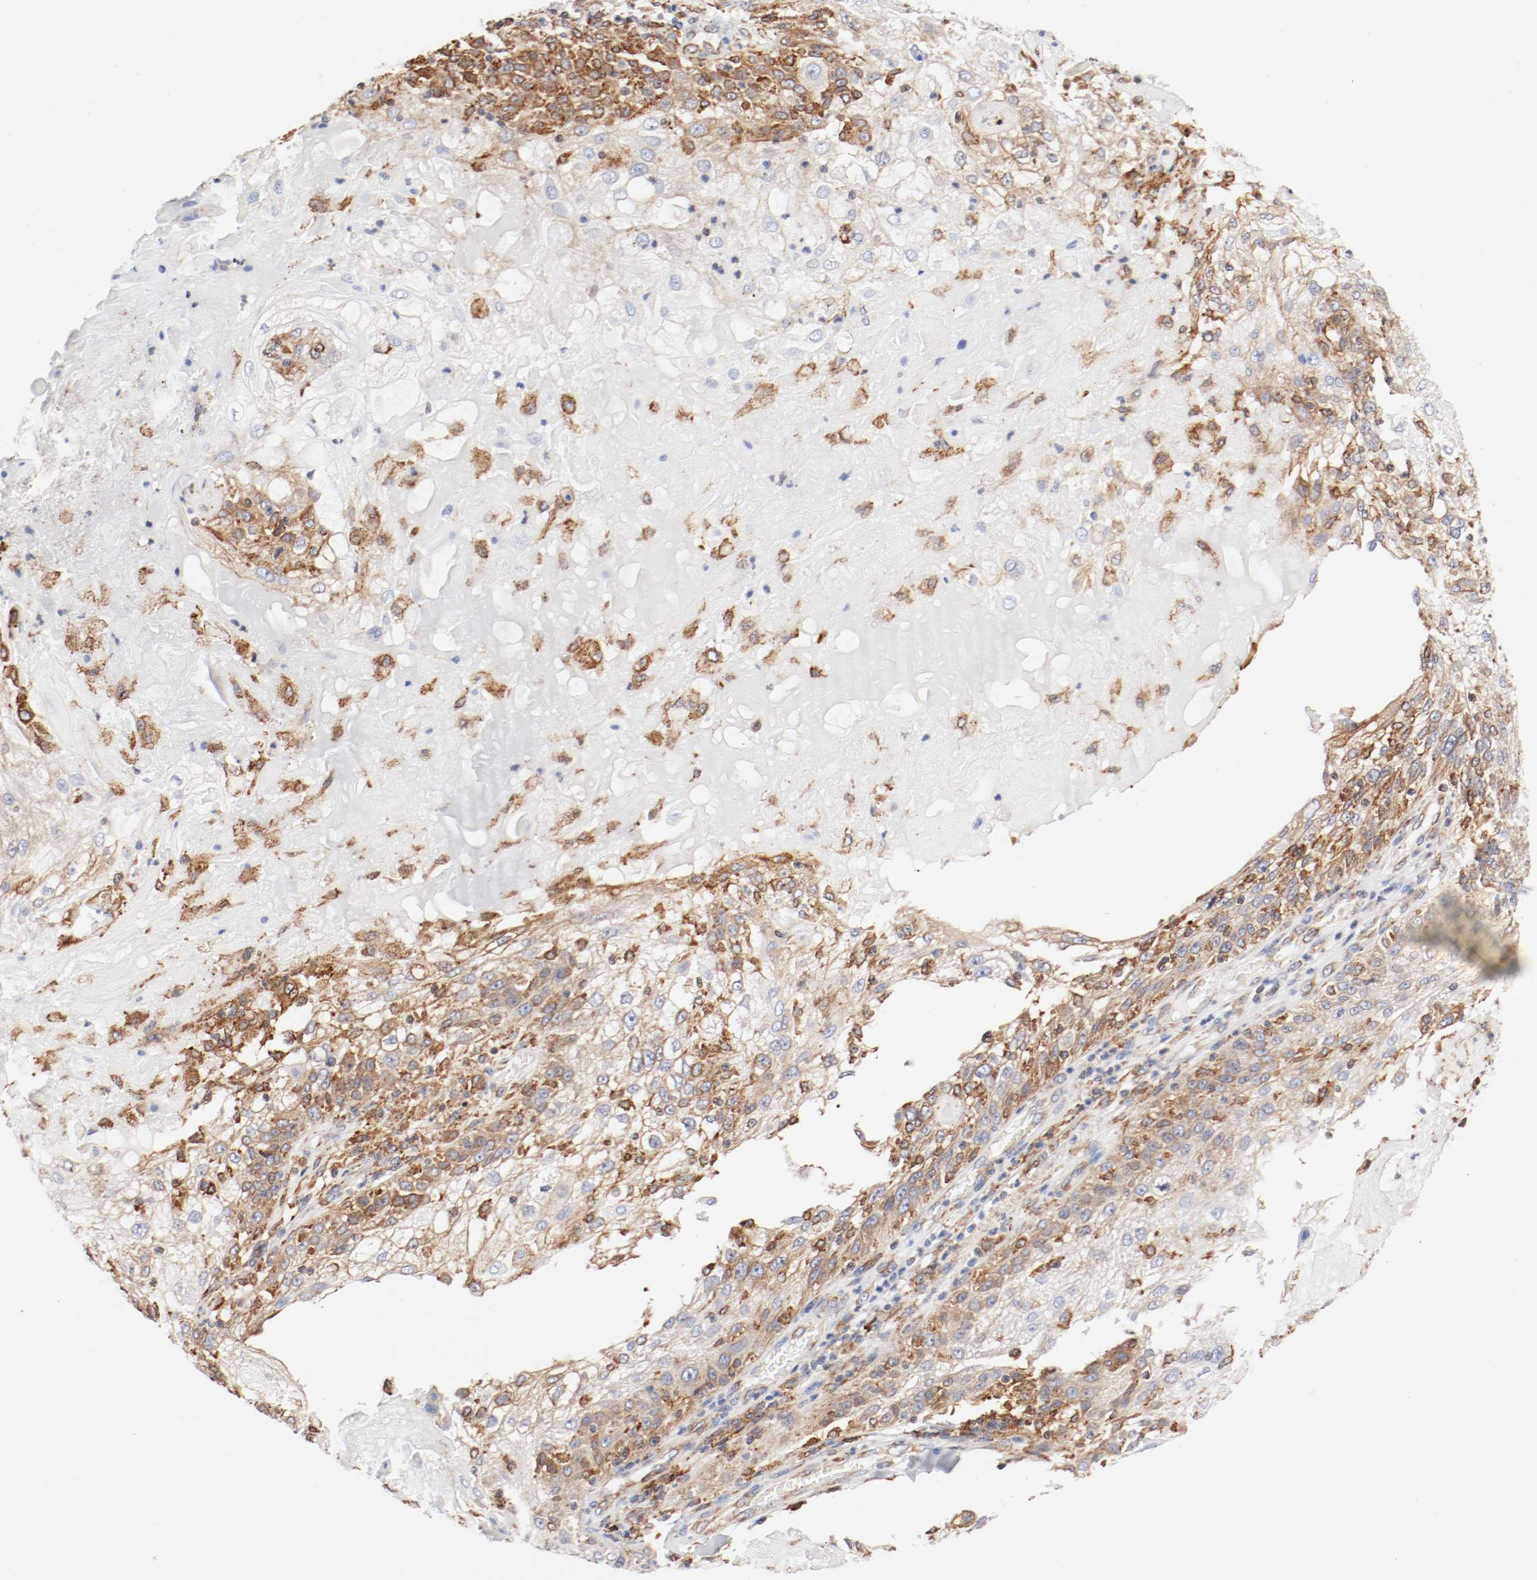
{"staining": {"intensity": "moderate", "quantity": "25%-75%", "location": "cytoplasmic/membranous"}, "tissue": "skin cancer", "cell_type": "Tumor cells", "image_type": "cancer", "snomed": [{"axis": "morphology", "description": "Normal tissue, NOS"}, {"axis": "morphology", "description": "Squamous cell carcinoma, NOS"}, {"axis": "topography", "description": "Skin"}], "caption": "Skin cancer (squamous cell carcinoma) tissue exhibits moderate cytoplasmic/membranous positivity in about 25%-75% of tumor cells", "gene": "PDPK1", "patient": {"sex": "female", "age": 83}}